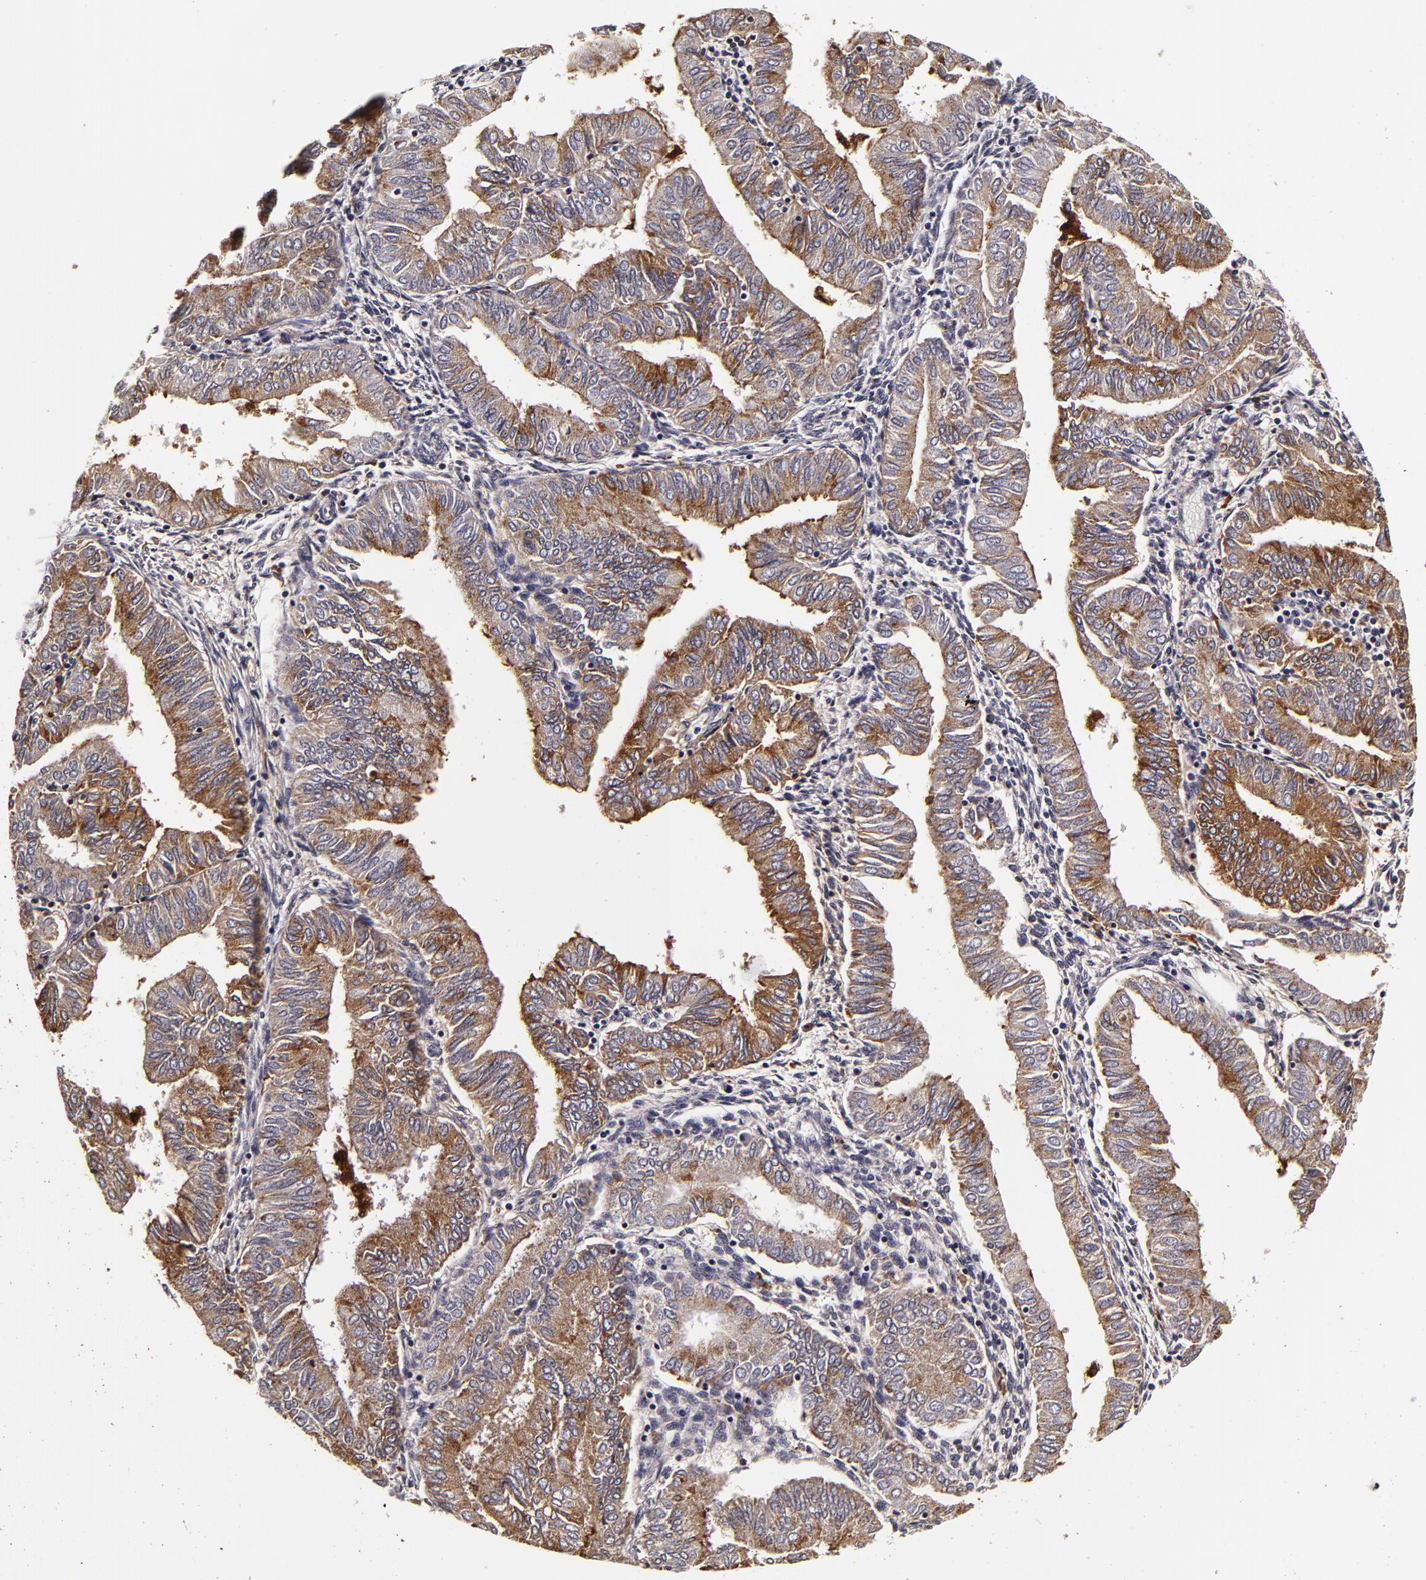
{"staining": {"intensity": "moderate", "quantity": "<25%", "location": "cytoplasmic/membranous"}, "tissue": "endometrial cancer", "cell_type": "Tumor cells", "image_type": "cancer", "snomed": [{"axis": "morphology", "description": "Adenocarcinoma, NOS"}, {"axis": "topography", "description": "Endometrium"}], "caption": "Adenocarcinoma (endometrial) stained with a brown dye demonstrates moderate cytoplasmic/membranous positive positivity in about <25% of tumor cells.", "gene": "LGALS3BP", "patient": {"sex": "female", "age": 51}}